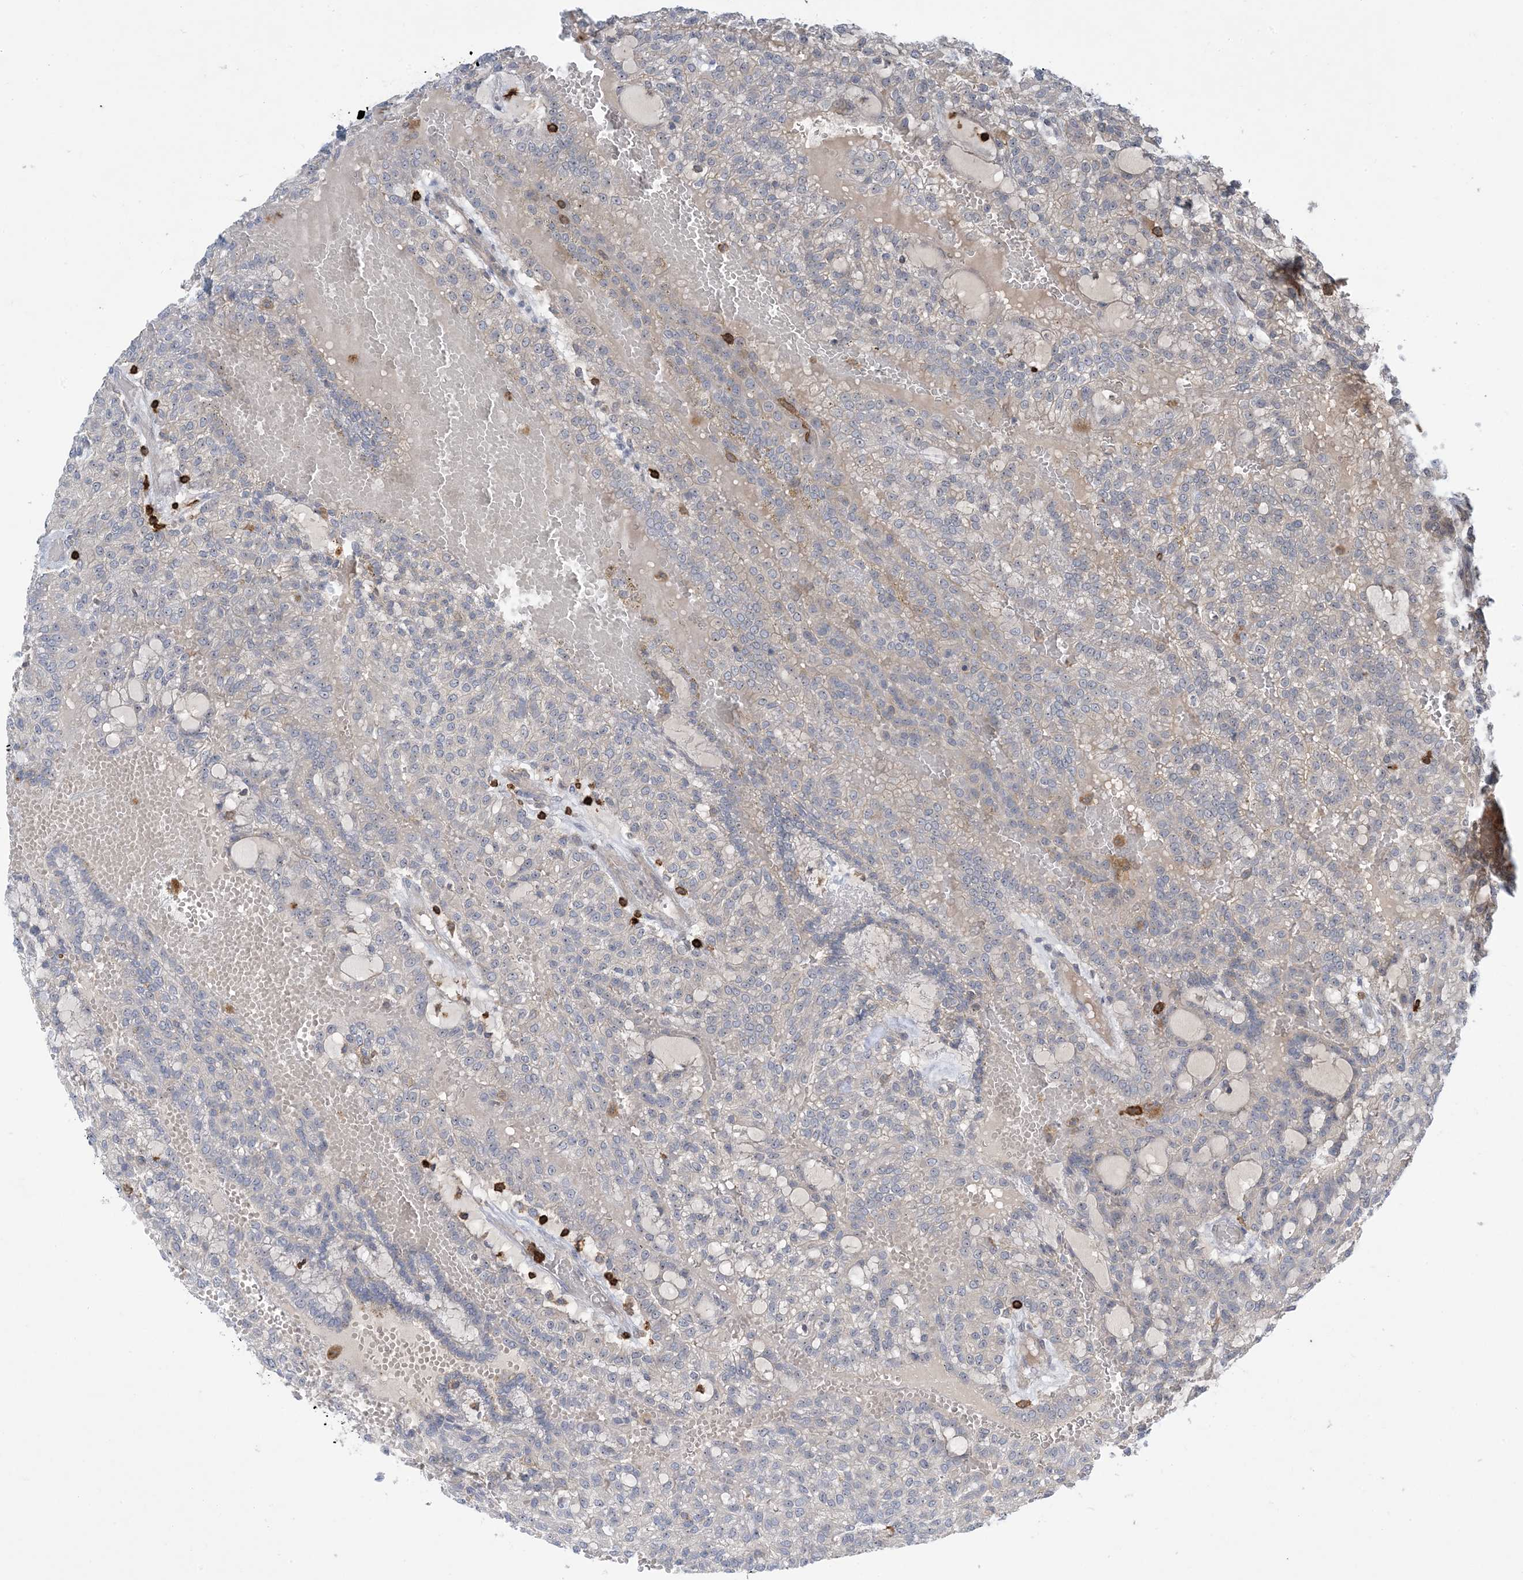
{"staining": {"intensity": "negative", "quantity": "none", "location": "none"}, "tissue": "renal cancer", "cell_type": "Tumor cells", "image_type": "cancer", "snomed": [{"axis": "morphology", "description": "Adenocarcinoma, NOS"}, {"axis": "topography", "description": "Kidney"}], "caption": "Immunohistochemical staining of human renal adenocarcinoma displays no significant positivity in tumor cells.", "gene": "AK9", "patient": {"sex": "male", "age": 63}}